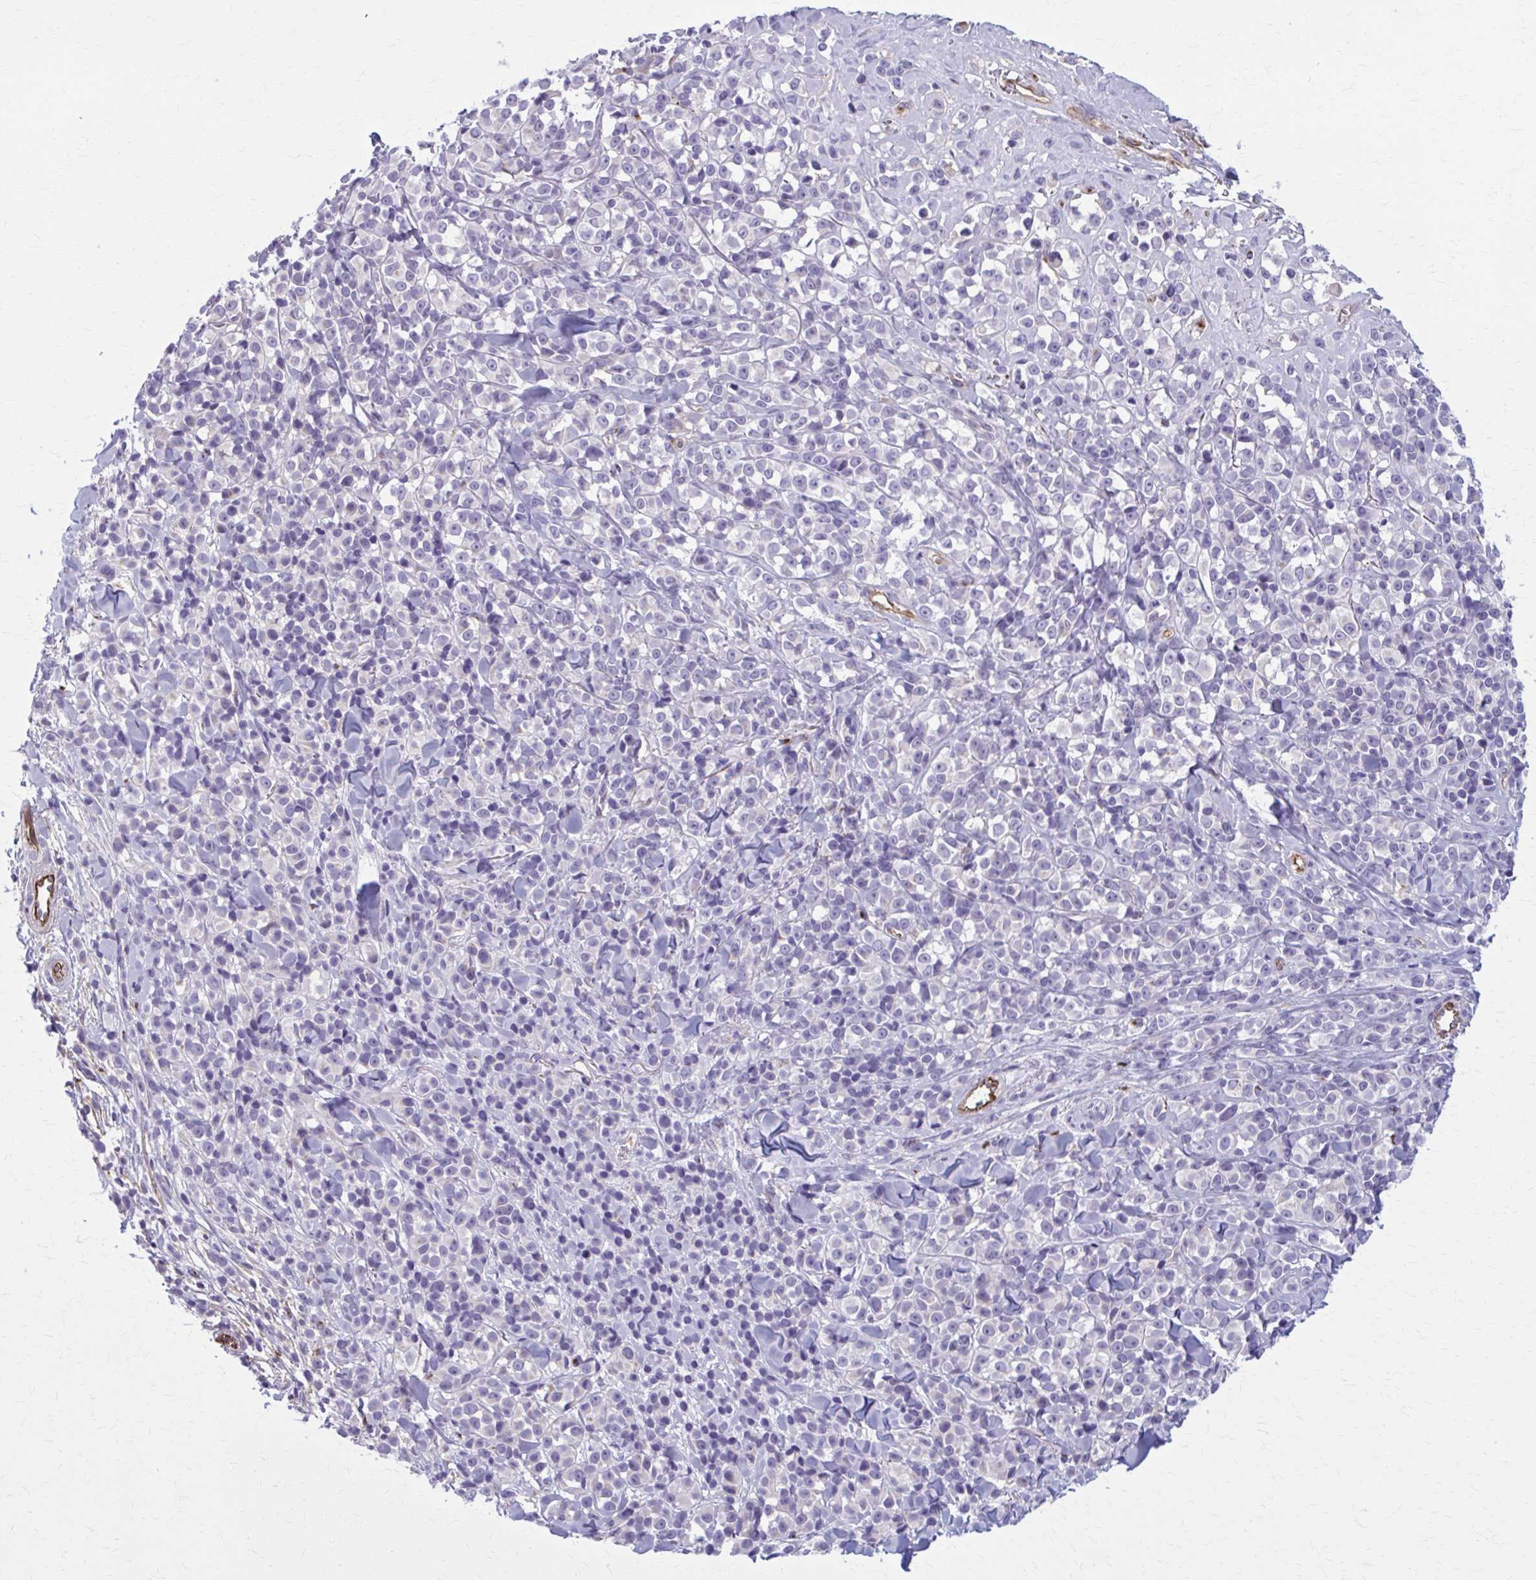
{"staining": {"intensity": "negative", "quantity": "none", "location": "none"}, "tissue": "melanoma", "cell_type": "Tumor cells", "image_type": "cancer", "snomed": [{"axis": "morphology", "description": "Malignant melanoma, NOS"}, {"axis": "topography", "description": "Skin"}], "caption": "Immunohistochemistry image of human melanoma stained for a protein (brown), which demonstrates no staining in tumor cells.", "gene": "ZDHHC7", "patient": {"sex": "male", "age": 85}}